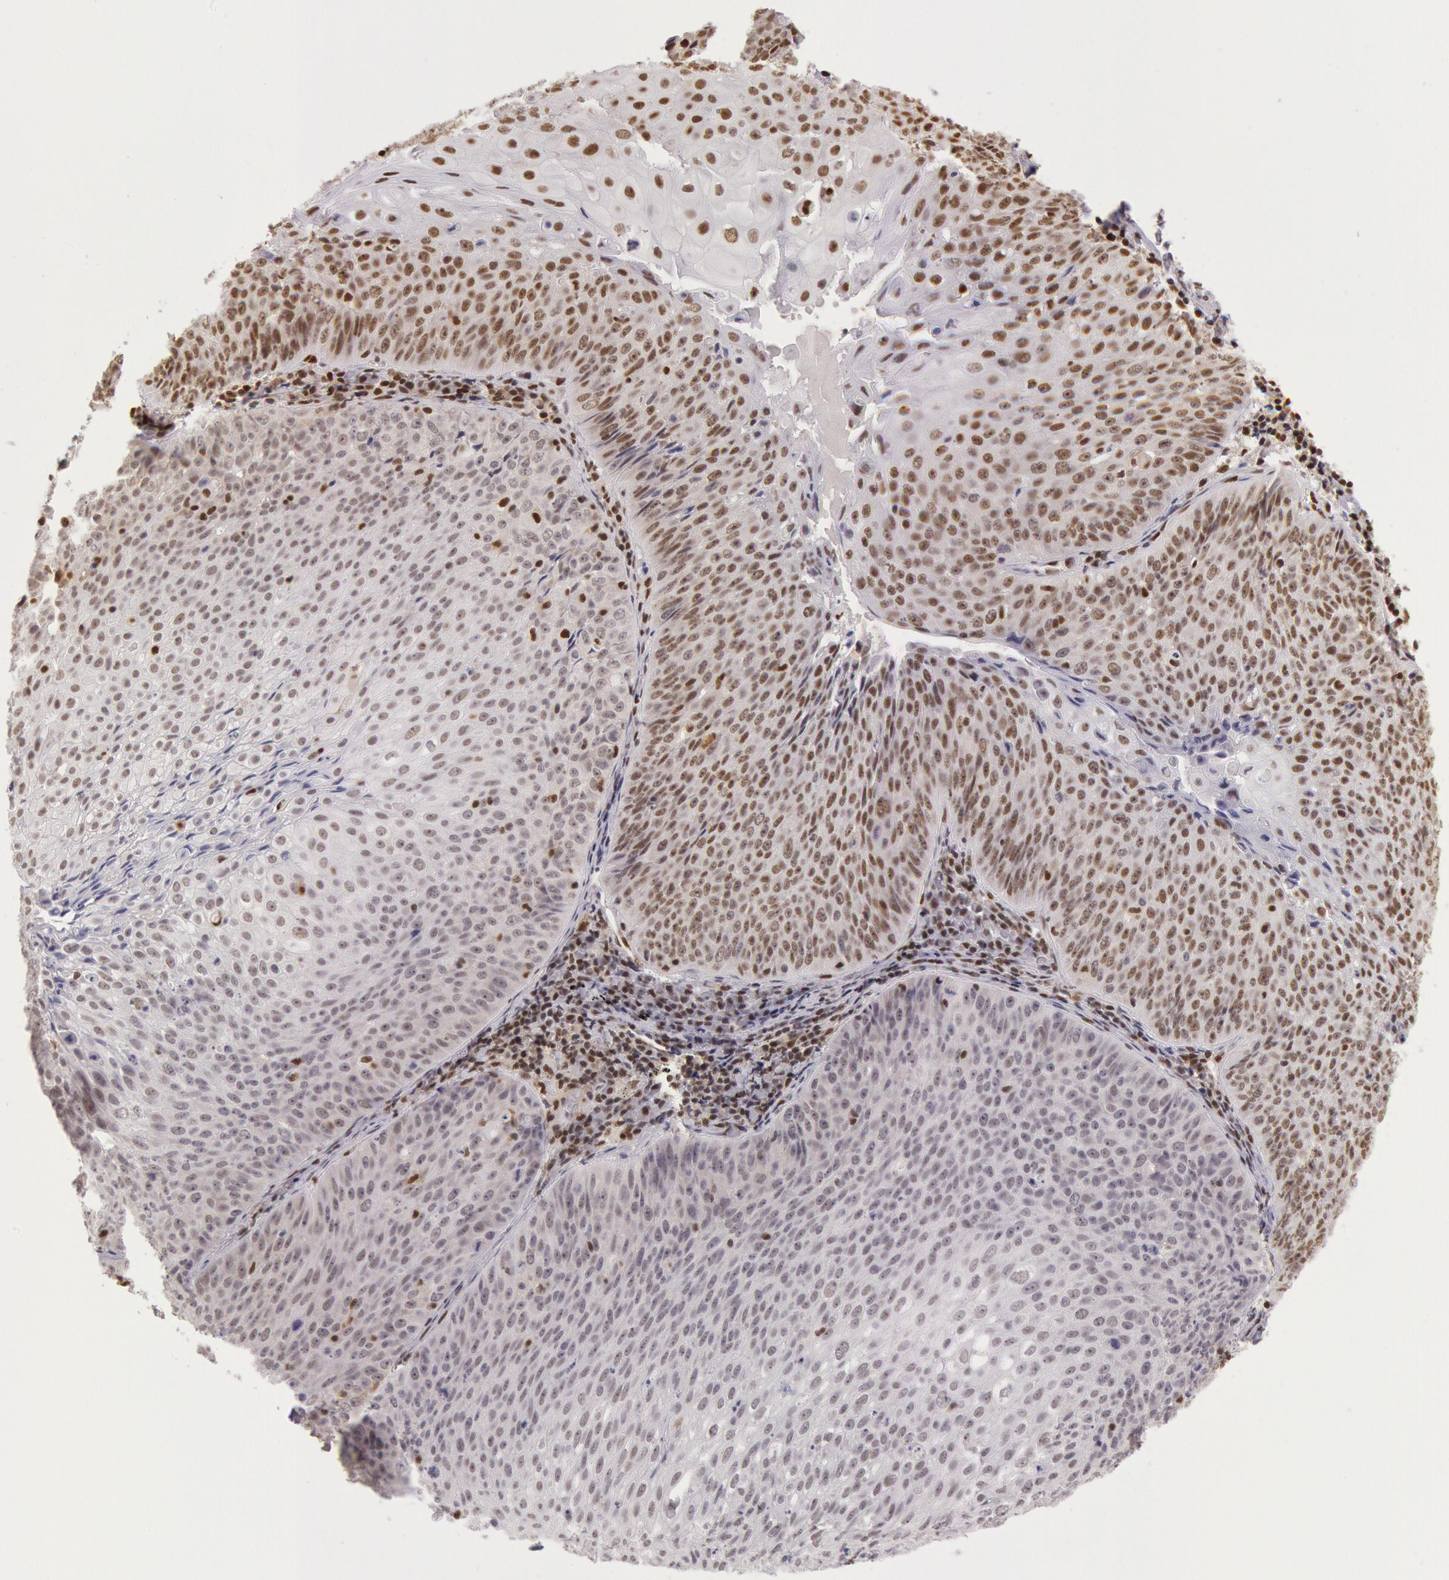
{"staining": {"intensity": "moderate", "quantity": ">75%", "location": "nuclear"}, "tissue": "lung cancer", "cell_type": "Tumor cells", "image_type": "cancer", "snomed": [{"axis": "morphology", "description": "Adenocarcinoma, NOS"}, {"axis": "topography", "description": "Lung"}], "caption": "Protein expression analysis of lung adenocarcinoma shows moderate nuclear staining in approximately >75% of tumor cells.", "gene": "ESS2", "patient": {"sex": "male", "age": 60}}